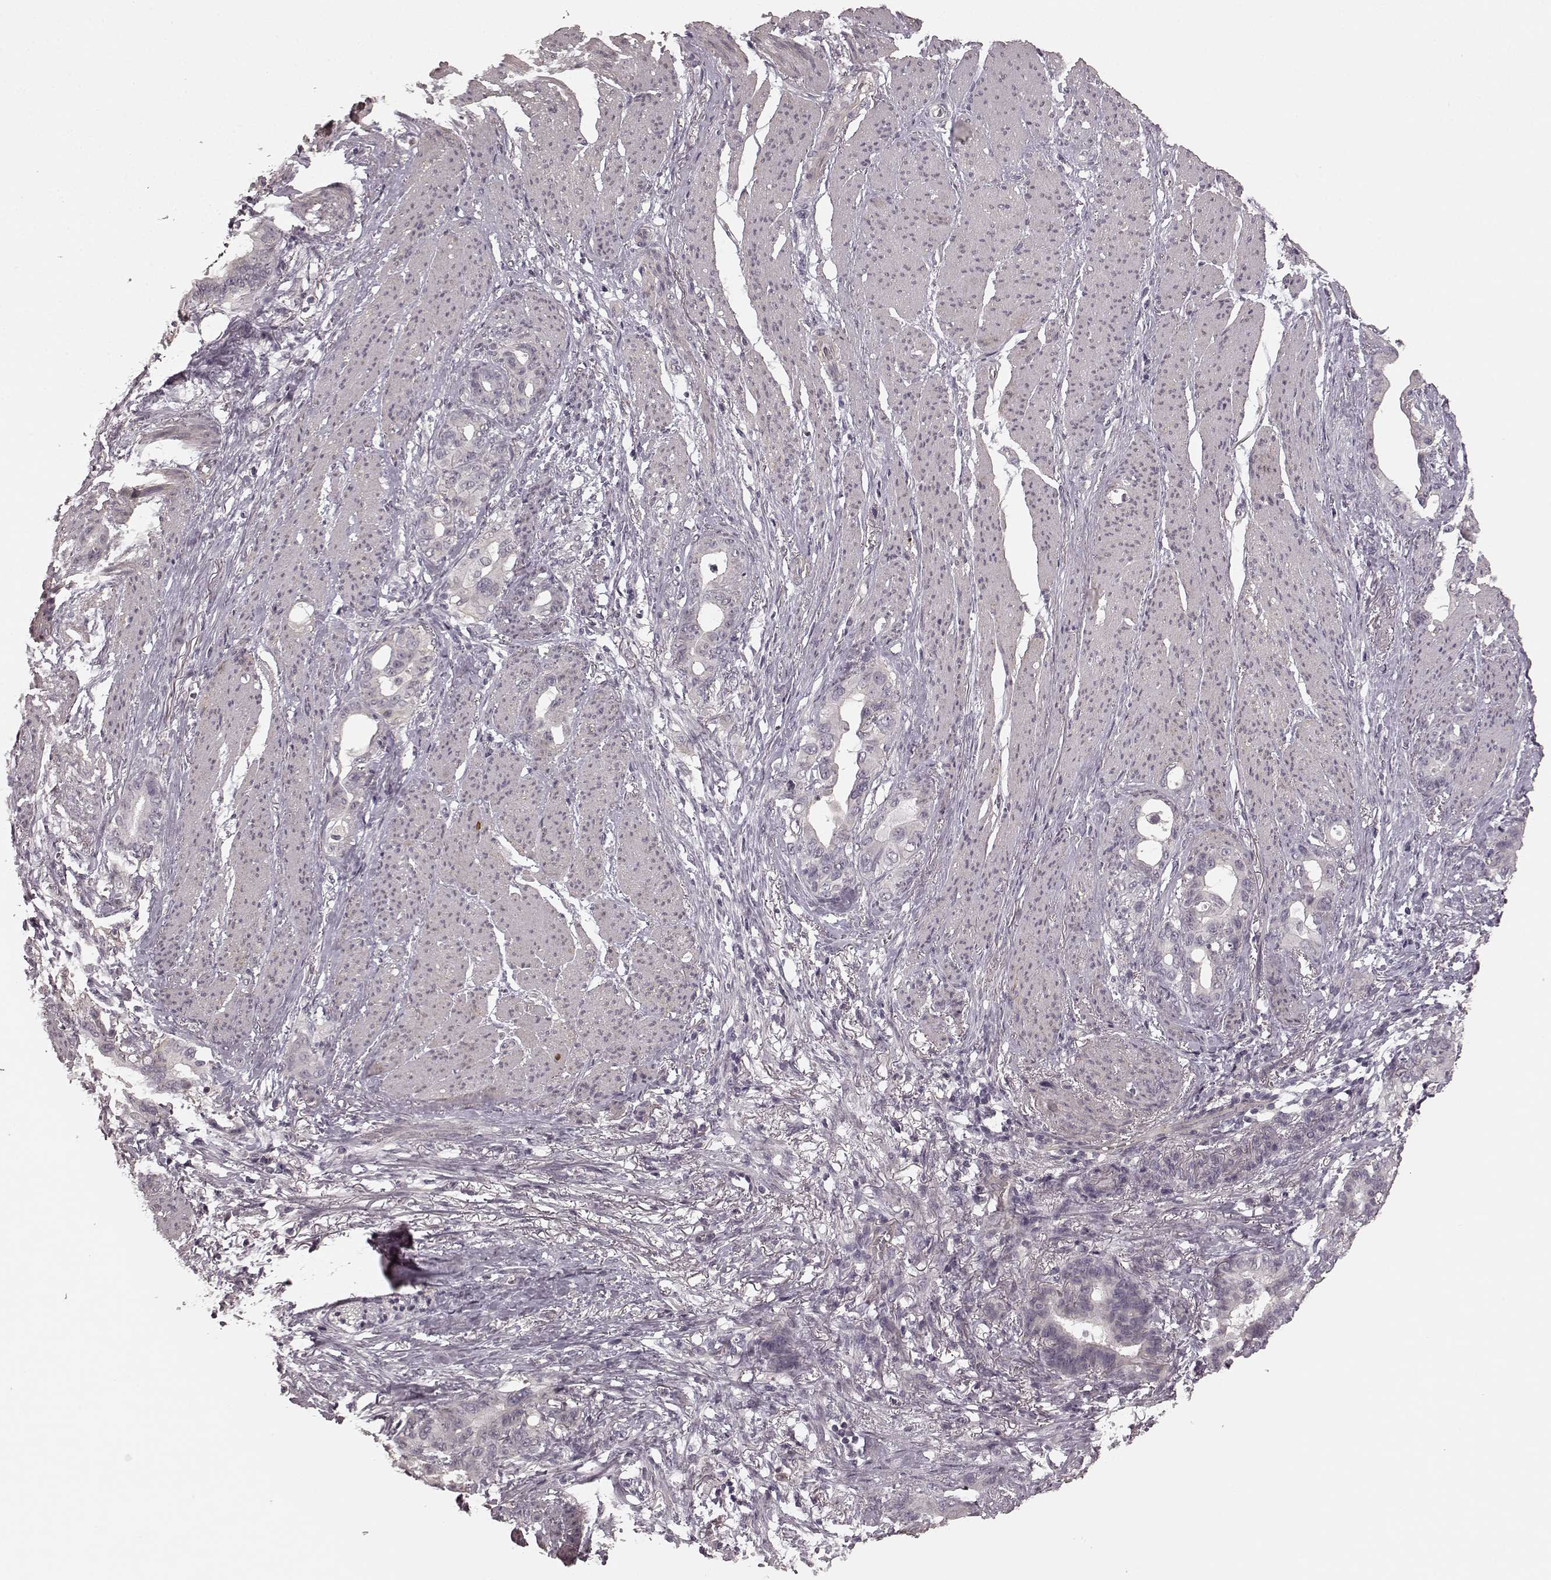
{"staining": {"intensity": "negative", "quantity": "none", "location": "none"}, "tissue": "stomach cancer", "cell_type": "Tumor cells", "image_type": "cancer", "snomed": [{"axis": "morphology", "description": "Normal tissue, NOS"}, {"axis": "morphology", "description": "Adenocarcinoma, NOS"}, {"axis": "topography", "description": "Esophagus"}, {"axis": "topography", "description": "Stomach, upper"}], "caption": "DAB (3,3'-diaminobenzidine) immunohistochemical staining of human stomach cancer (adenocarcinoma) displays no significant positivity in tumor cells.", "gene": "PRKCE", "patient": {"sex": "male", "age": 62}}